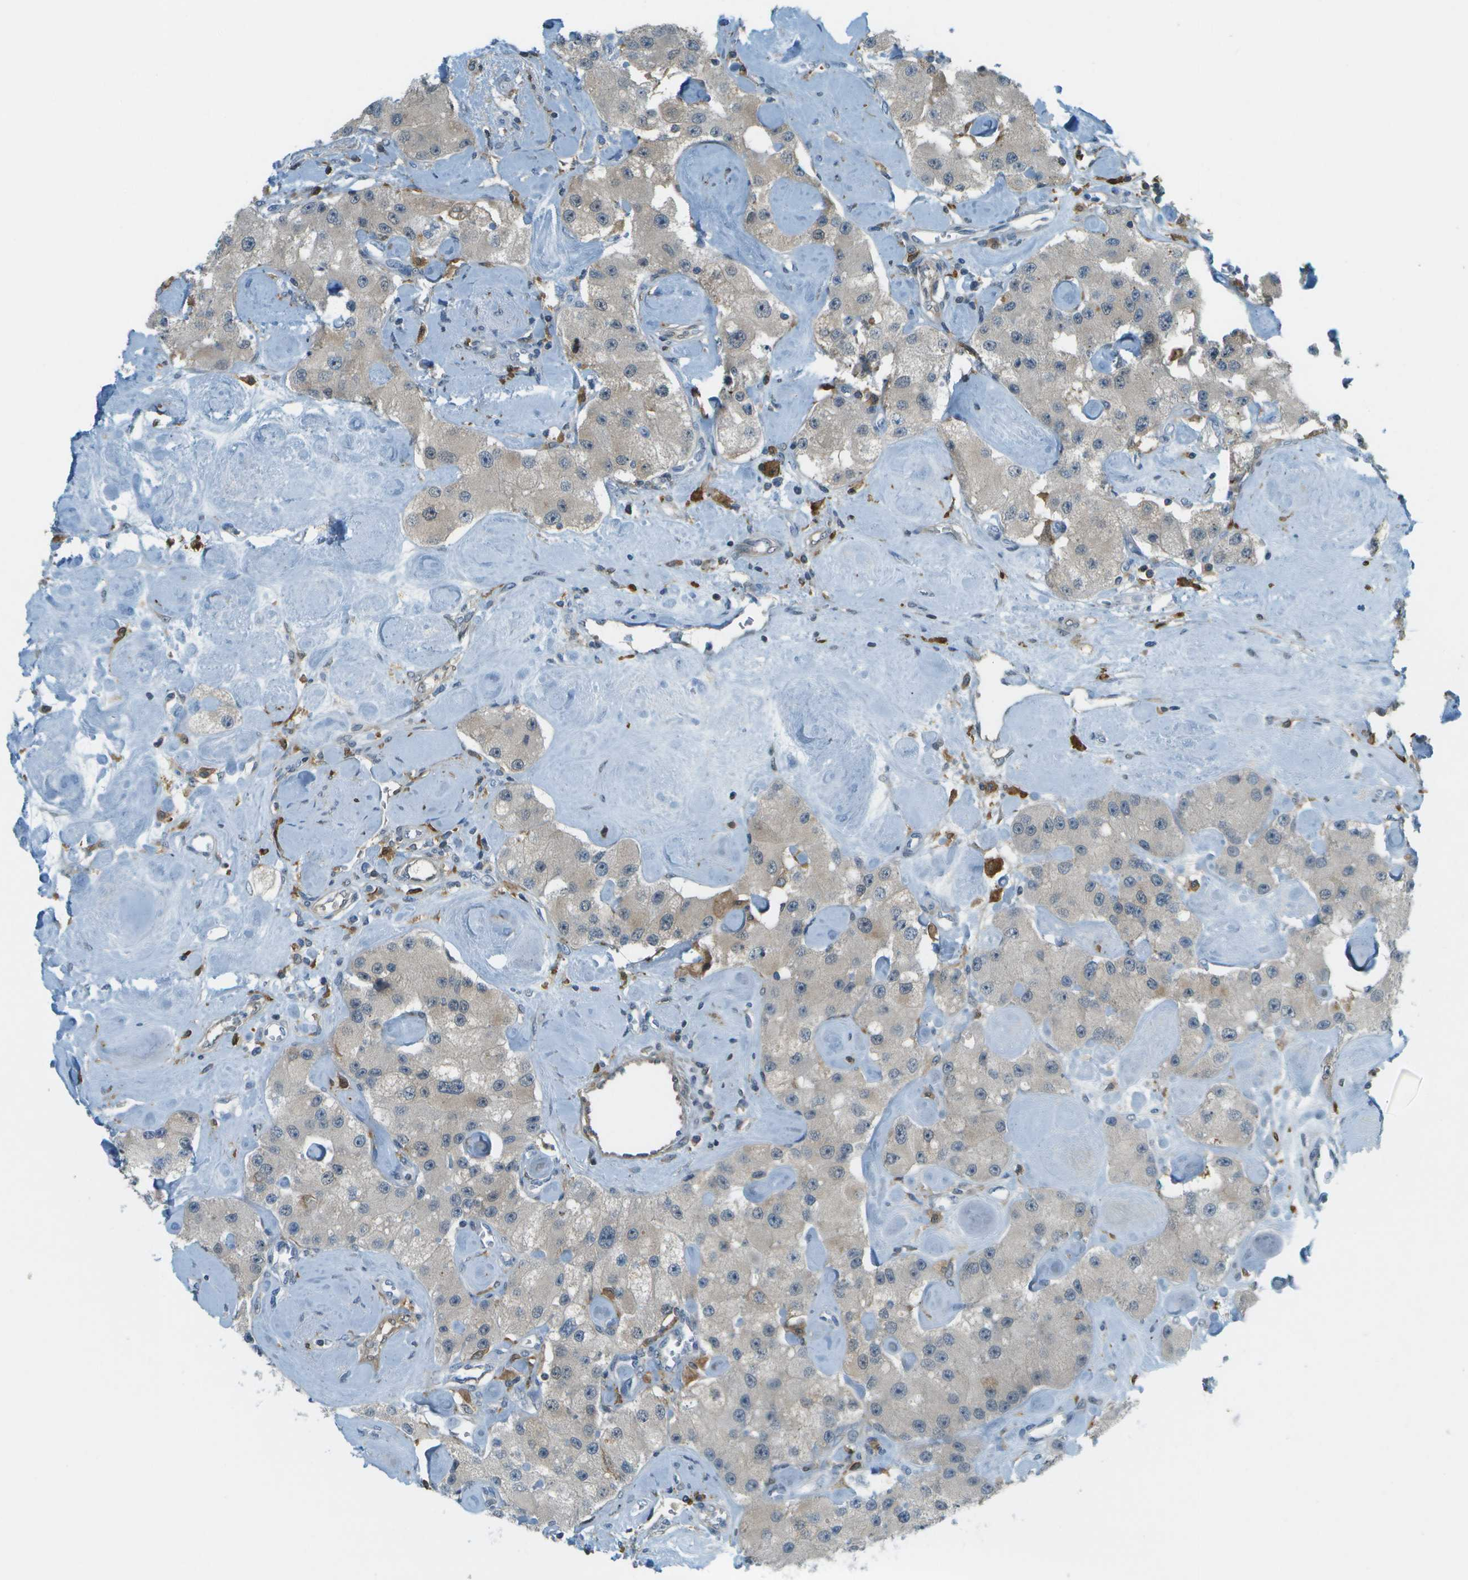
{"staining": {"intensity": "negative", "quantity": "none", "location": "none"}, "tissue": "carcinoid", "cell_type": "Tumor cells", "image_type": "cancer", "snomed": [{"axis": "morphology", "description": "Carcinoid, malignant, NOS"}, {"axis": "topography", "description": "Pancreas"}], "caption": "This is a photomicrograph of immunohistochemistry staining of carcinoid, which shows no expression in tumor cells. The staining is performed using DAB brown chromogen with nuclei counter-stained in using hematoxylin.", "gene": "CDH23", "patient": {"sex": "male", "age": 41}}